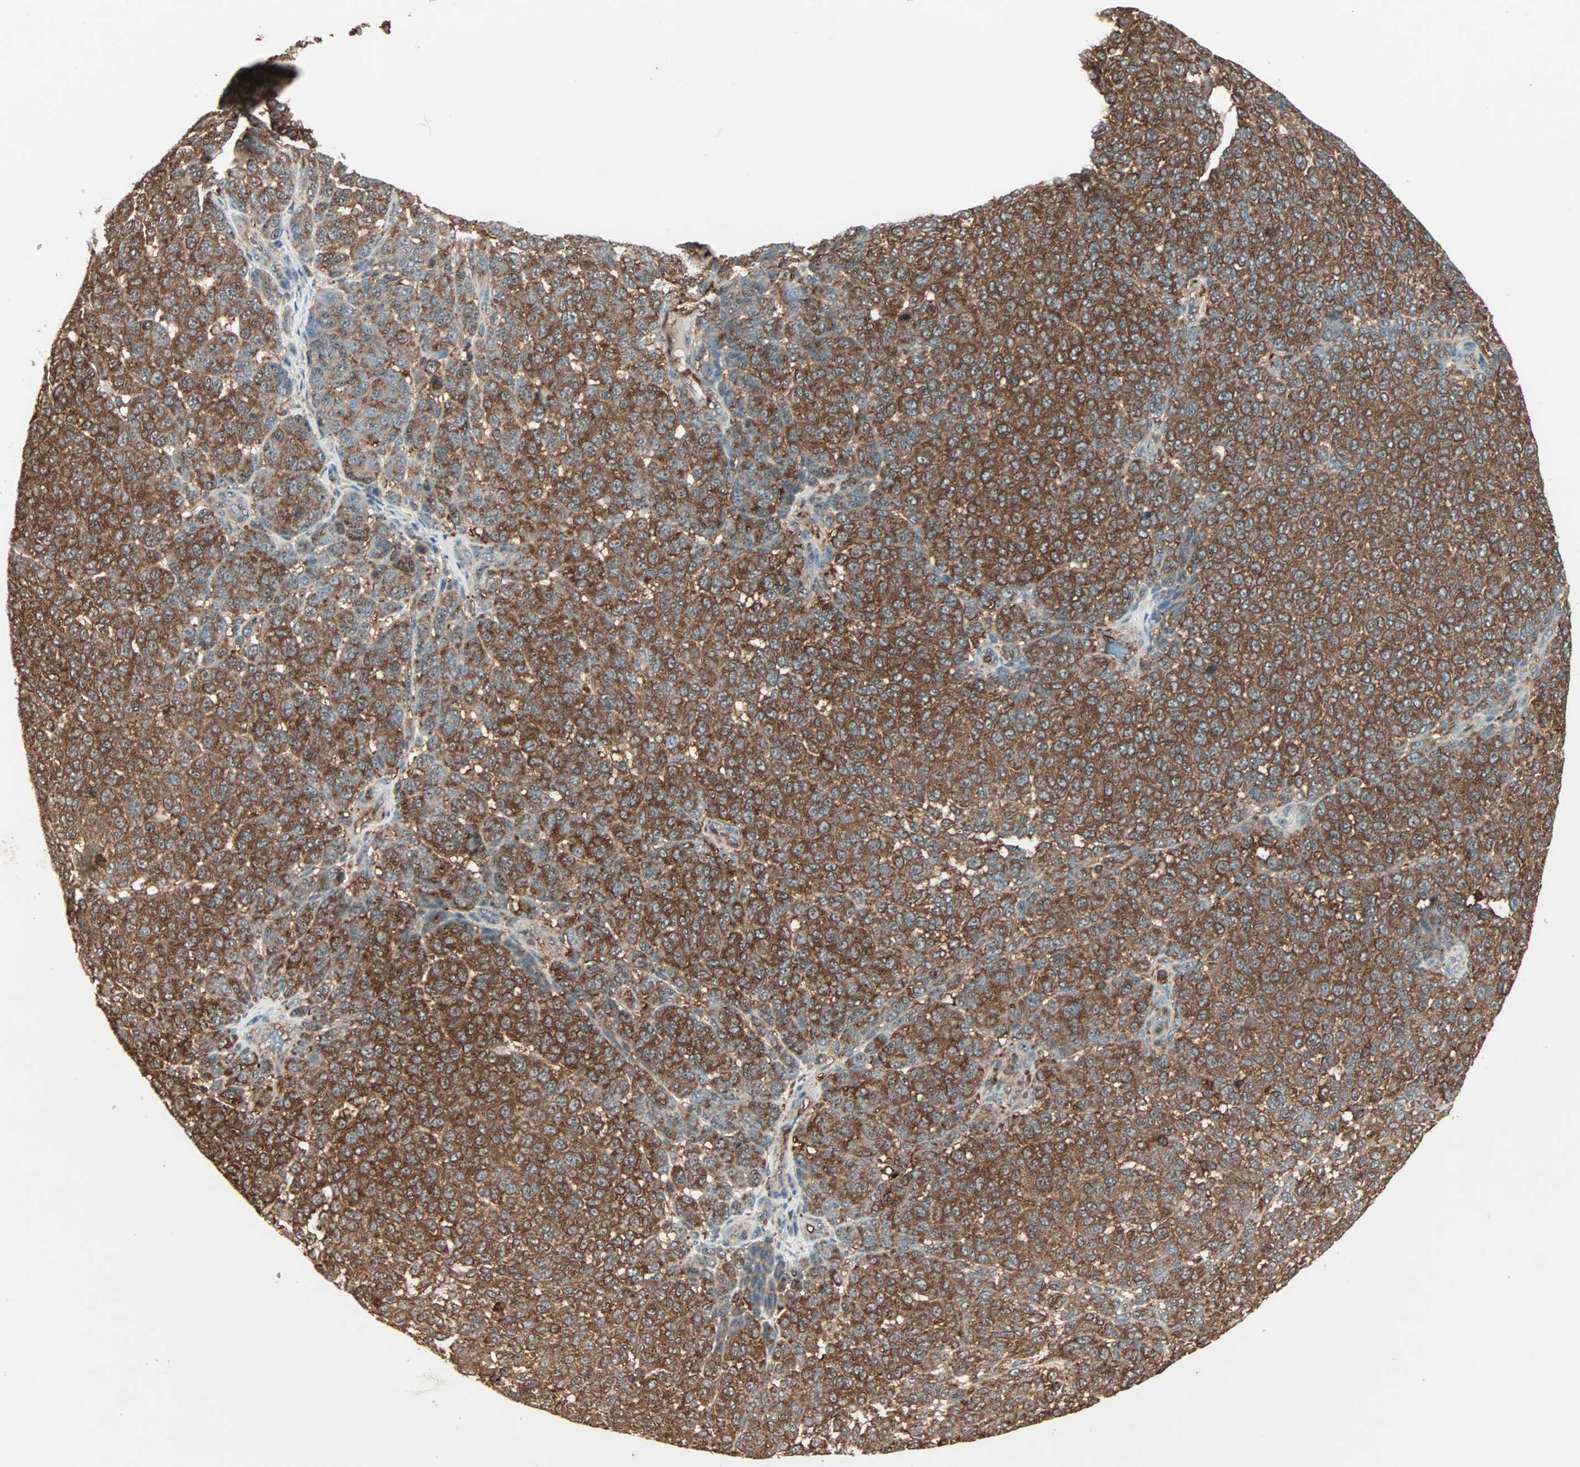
{"staining": {"intensity": "strong", "quantity": ">75%", "location": "cytoplasmic/membranous"}, "tissue": "melanoma", "cell_type": "Tumor cells", "image_type": "cancer", "snomed": [{"axis": "morphology", "description": "Malignant melanoma, NOS"}, {"axis": "topography", "description": "Skin"}], "caption": "Protein analysis of melanoma tissue shows strong cytoplasmic/membranous staining in approximately >75% of tumor cells.", "gene": "MMP3", "patient": {"sex": "male", "age": 59}}